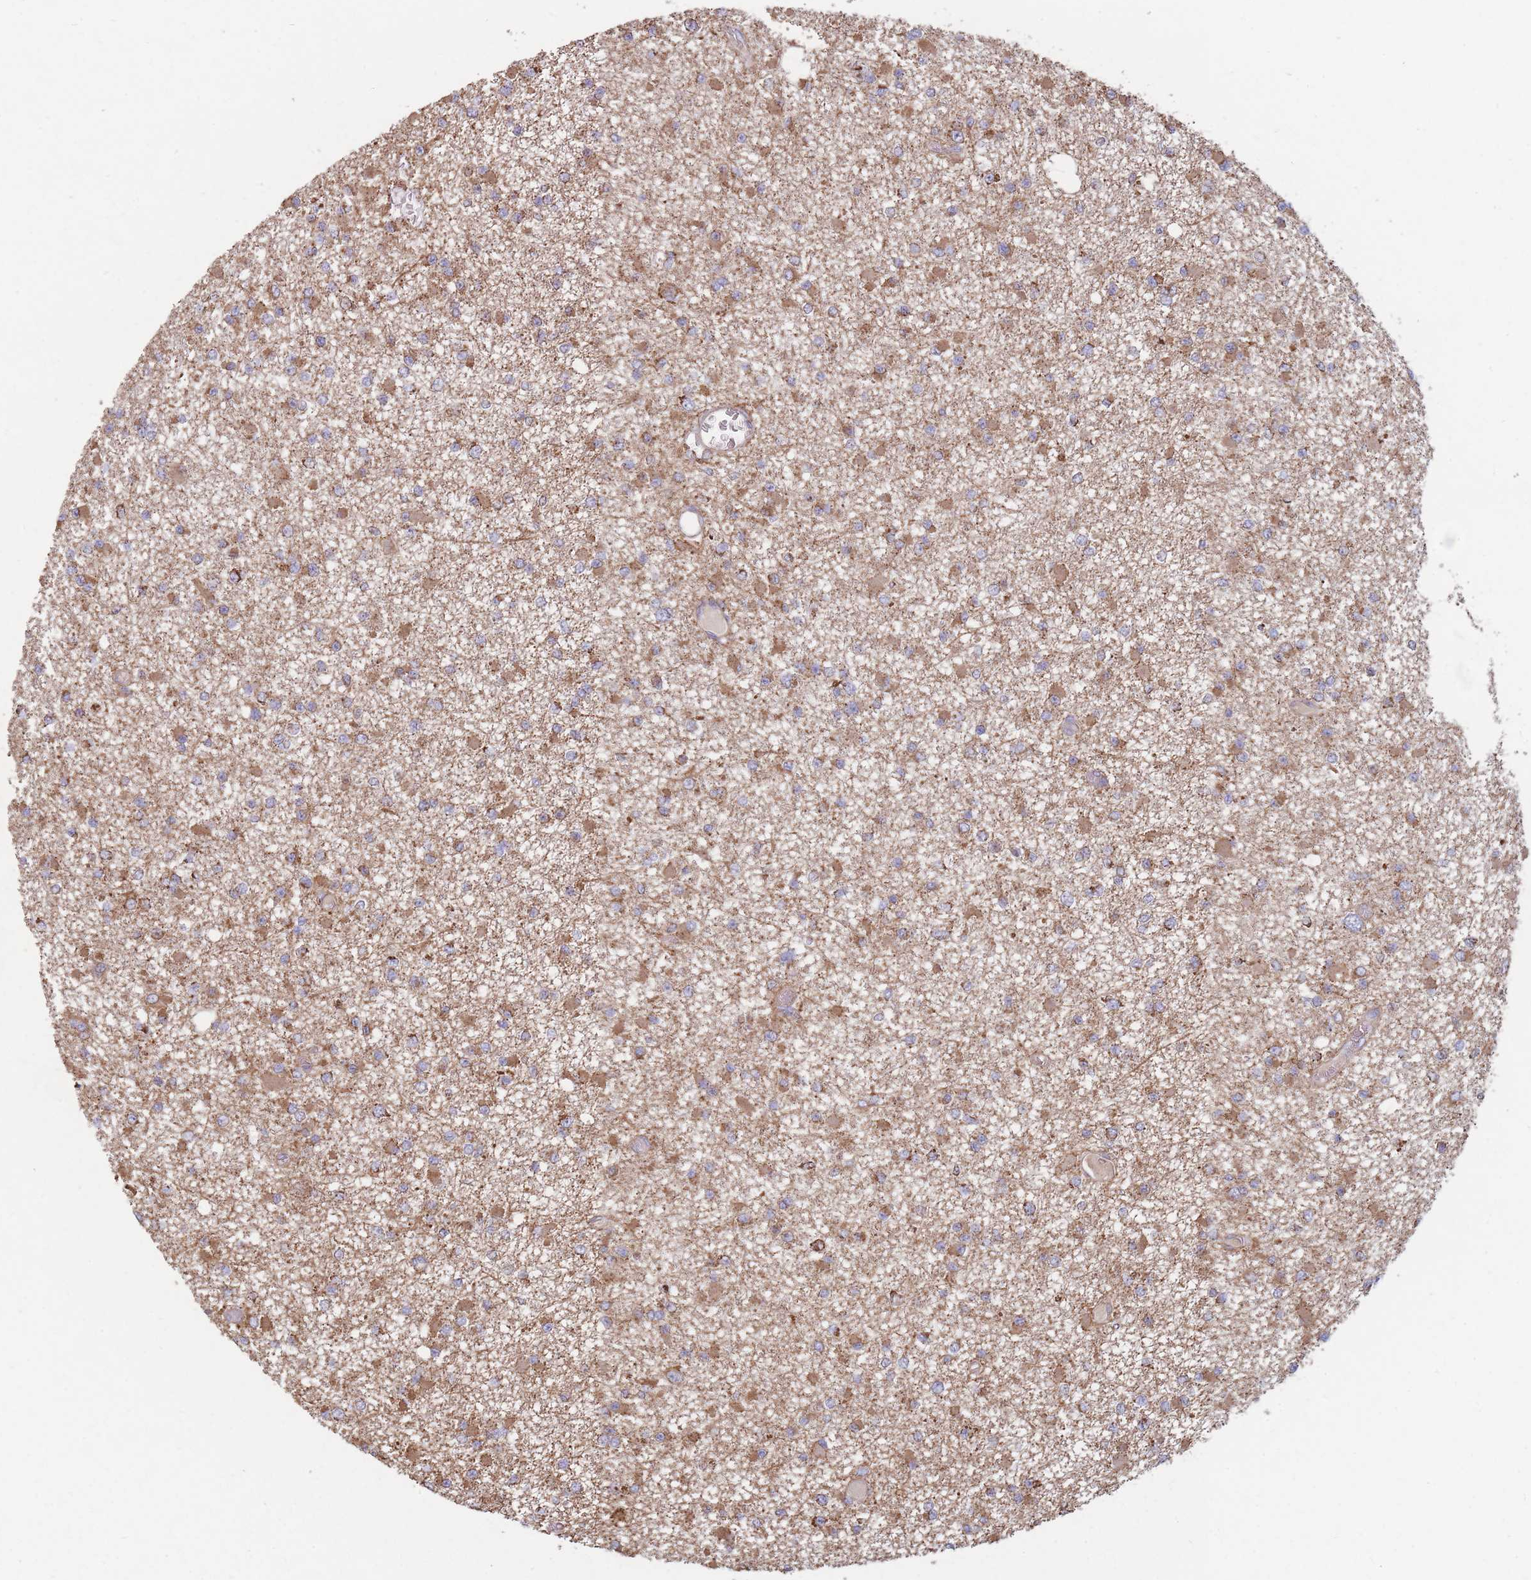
{"staining": {"intensity": "moderate", "quantity": ">75%", "location": "cytoplasmic/membranous"}, "tissue": "glioma", "cell_type": "Tumor cells", "image_type": "cancer", "snomed": [{"axis": "morphology", "description": "Glioma, malignant, Low grade"}, {"axis": "topography", "description": "Brain"}], "caption": "Human glioma stained for a protein (brown) reveals moderate cytoplasmic/membranous positive staining in about >75% of tumor cells.", "gene": "KIF16B", "patient": {"sex": "female", "age": 22}}